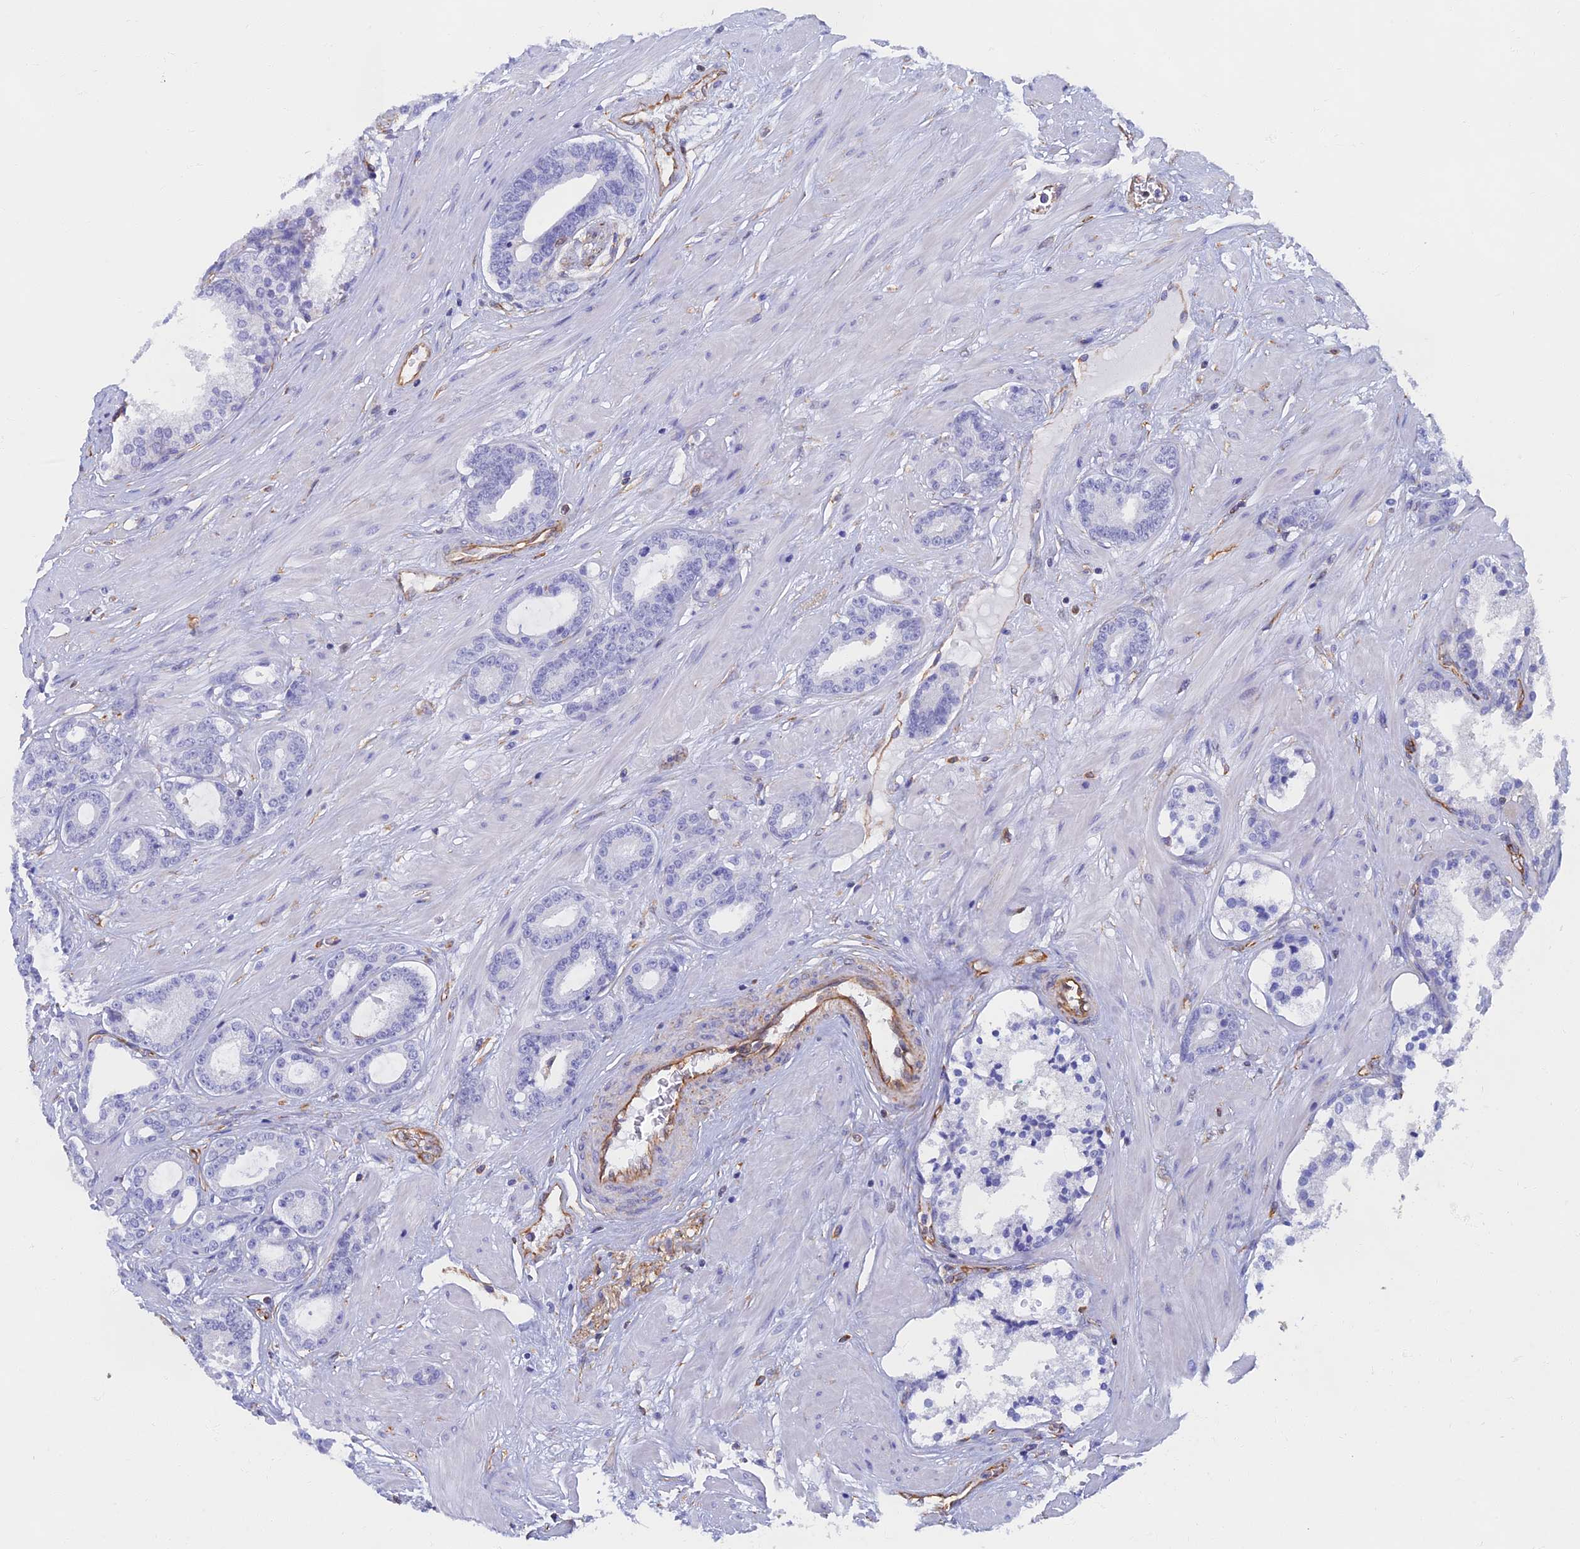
{"staining": {"intensity": "negative", "quantity": "none", "location": "none"}, "tissue": "prostate cancer", "cell_type": "Tumor cells", "image_type": "cancer", "snomed": [{"axis": "morphology", "description": "Adenocarcinoma, High grade"}, {"axis": "topography", "description": "Prostate"}], "caption": "Tumor cells show no significant positivity in prostate adenocarcinoma (high-grade). (DAB (3,3'-diaminobenzidine) IHC with hematoxylin counter stain).", "gene": "RMC1", "patient": {"sex": "male", "age": 58}}